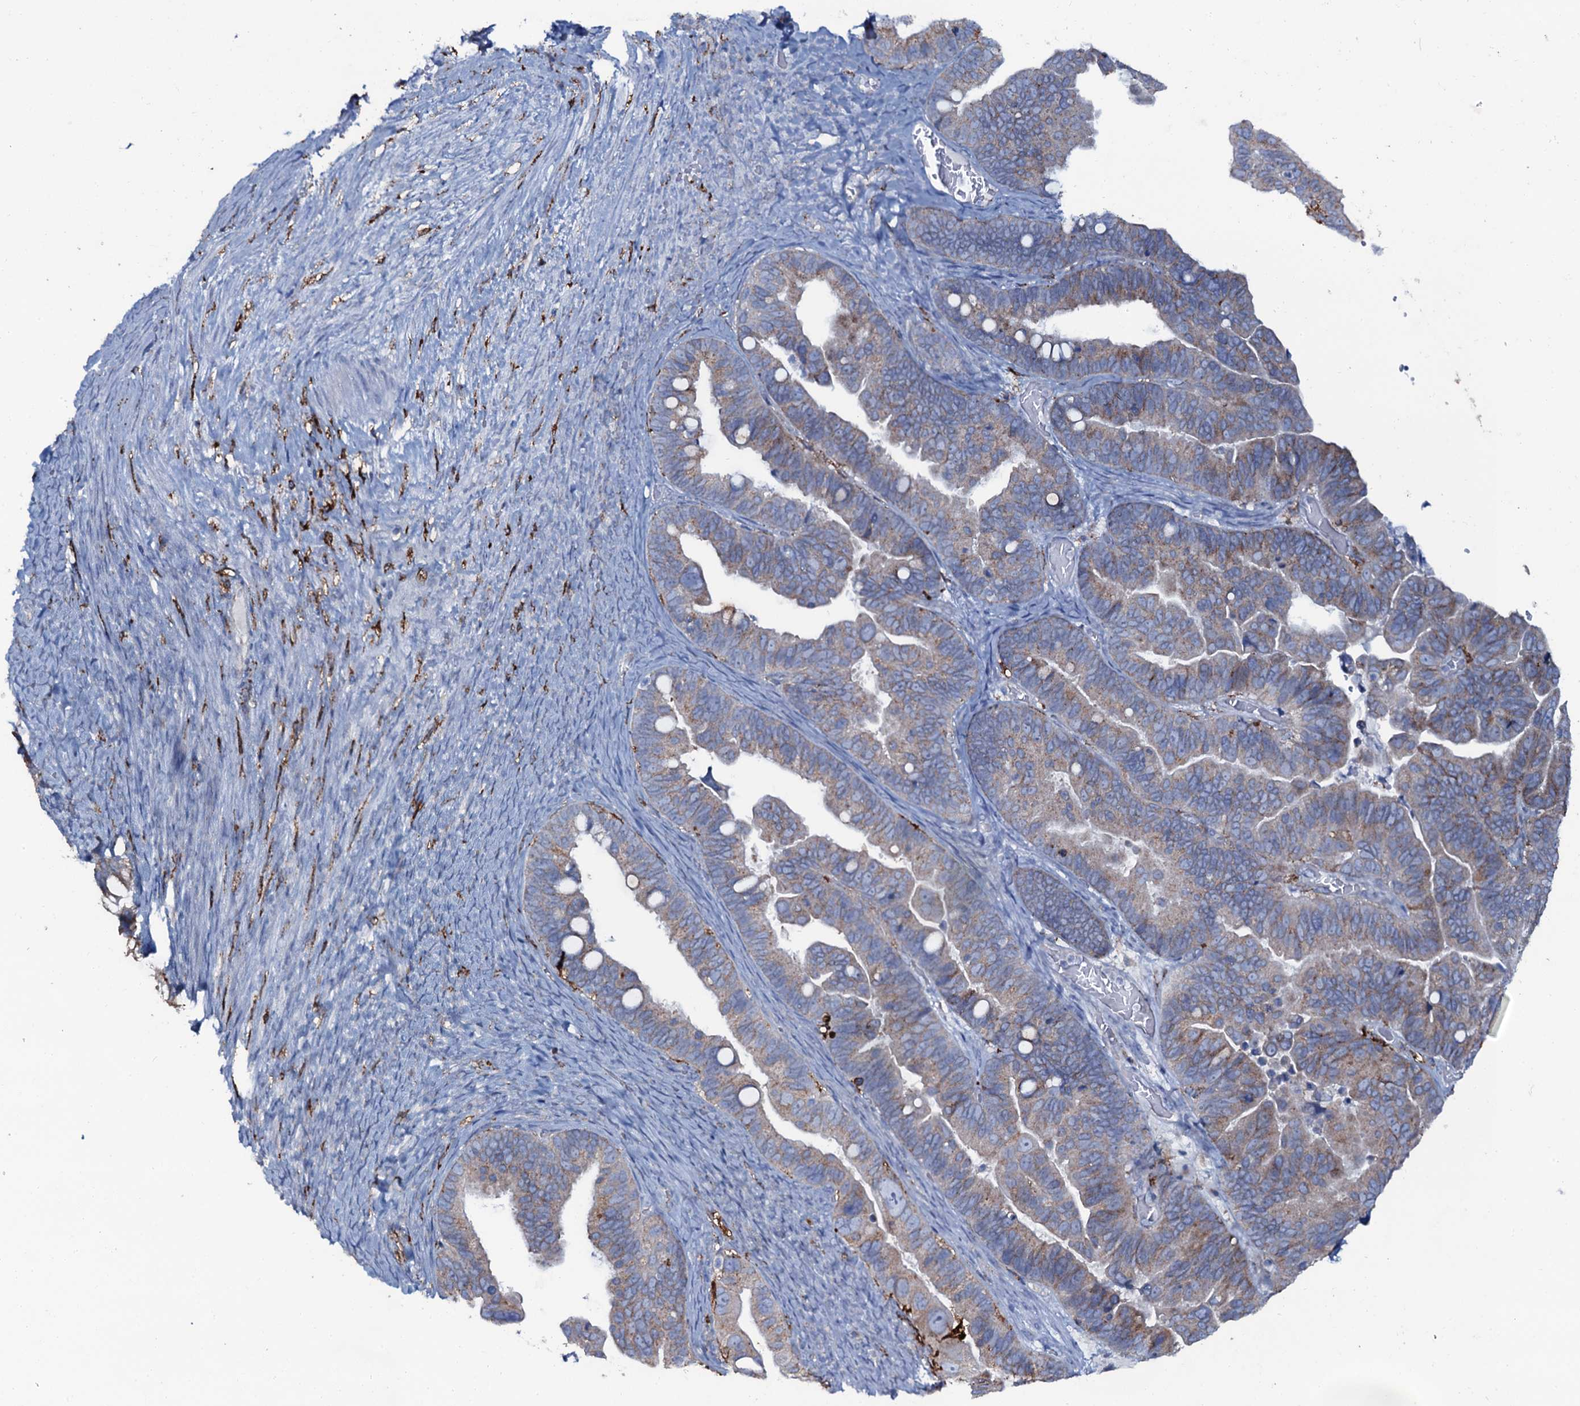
{"staining": {"intensity": "moderate", "quantity": "<25%", "location": "cytoplasmic/membranous"}, "tissue": "ovarian cancer", "cell_type": "Tumor cells", "image_type": "cancer", "snomed": [{"axis": "morphology", "description": "Cystadenocarcinoma, serous, NOS"}, {"axis": "topography", "description": "Ovary"}], "caption": "Protein expression by immunohistochemistry demonstrates moderate cytoplasmic/membranous positivity in about <25% of tumor cells in serous cystadenocarcinoma (ovarian).", "gene": "OSBPL2", "patient": {"sex": "female", "age": 56}}